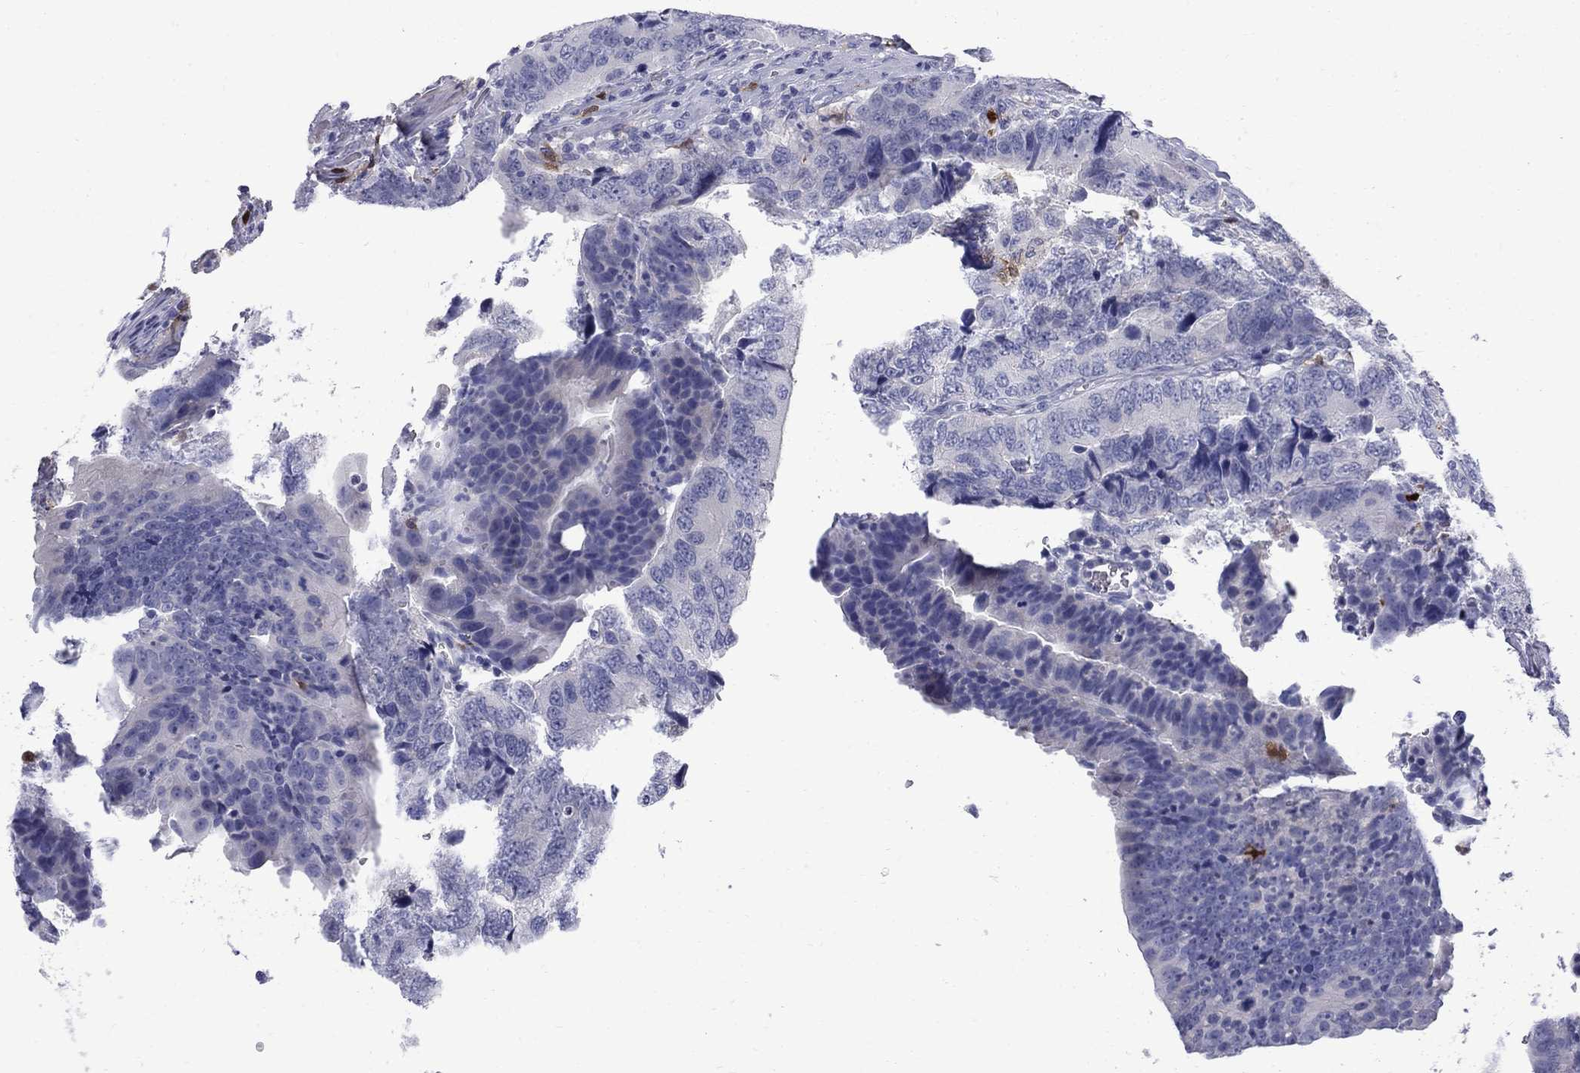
{"staining": {"intensity": "negative", "quantity": "none", "location": "none"}, "tissue": "colorectal cancer", "cell_type": "Tumor cells", "image_type": "cancer", "snomed": [{"axis": "morphology", "description": "Adenocarcinoma, NOS"}, {"axis": "topography", "description": "Colon"}], "caption": "The photomicrograph displays no significant staining in tumor cells of adenocarcinoma (colorectal).", "gene": "SERPINB2", "patient": {"sex": "female", "age": 72}}